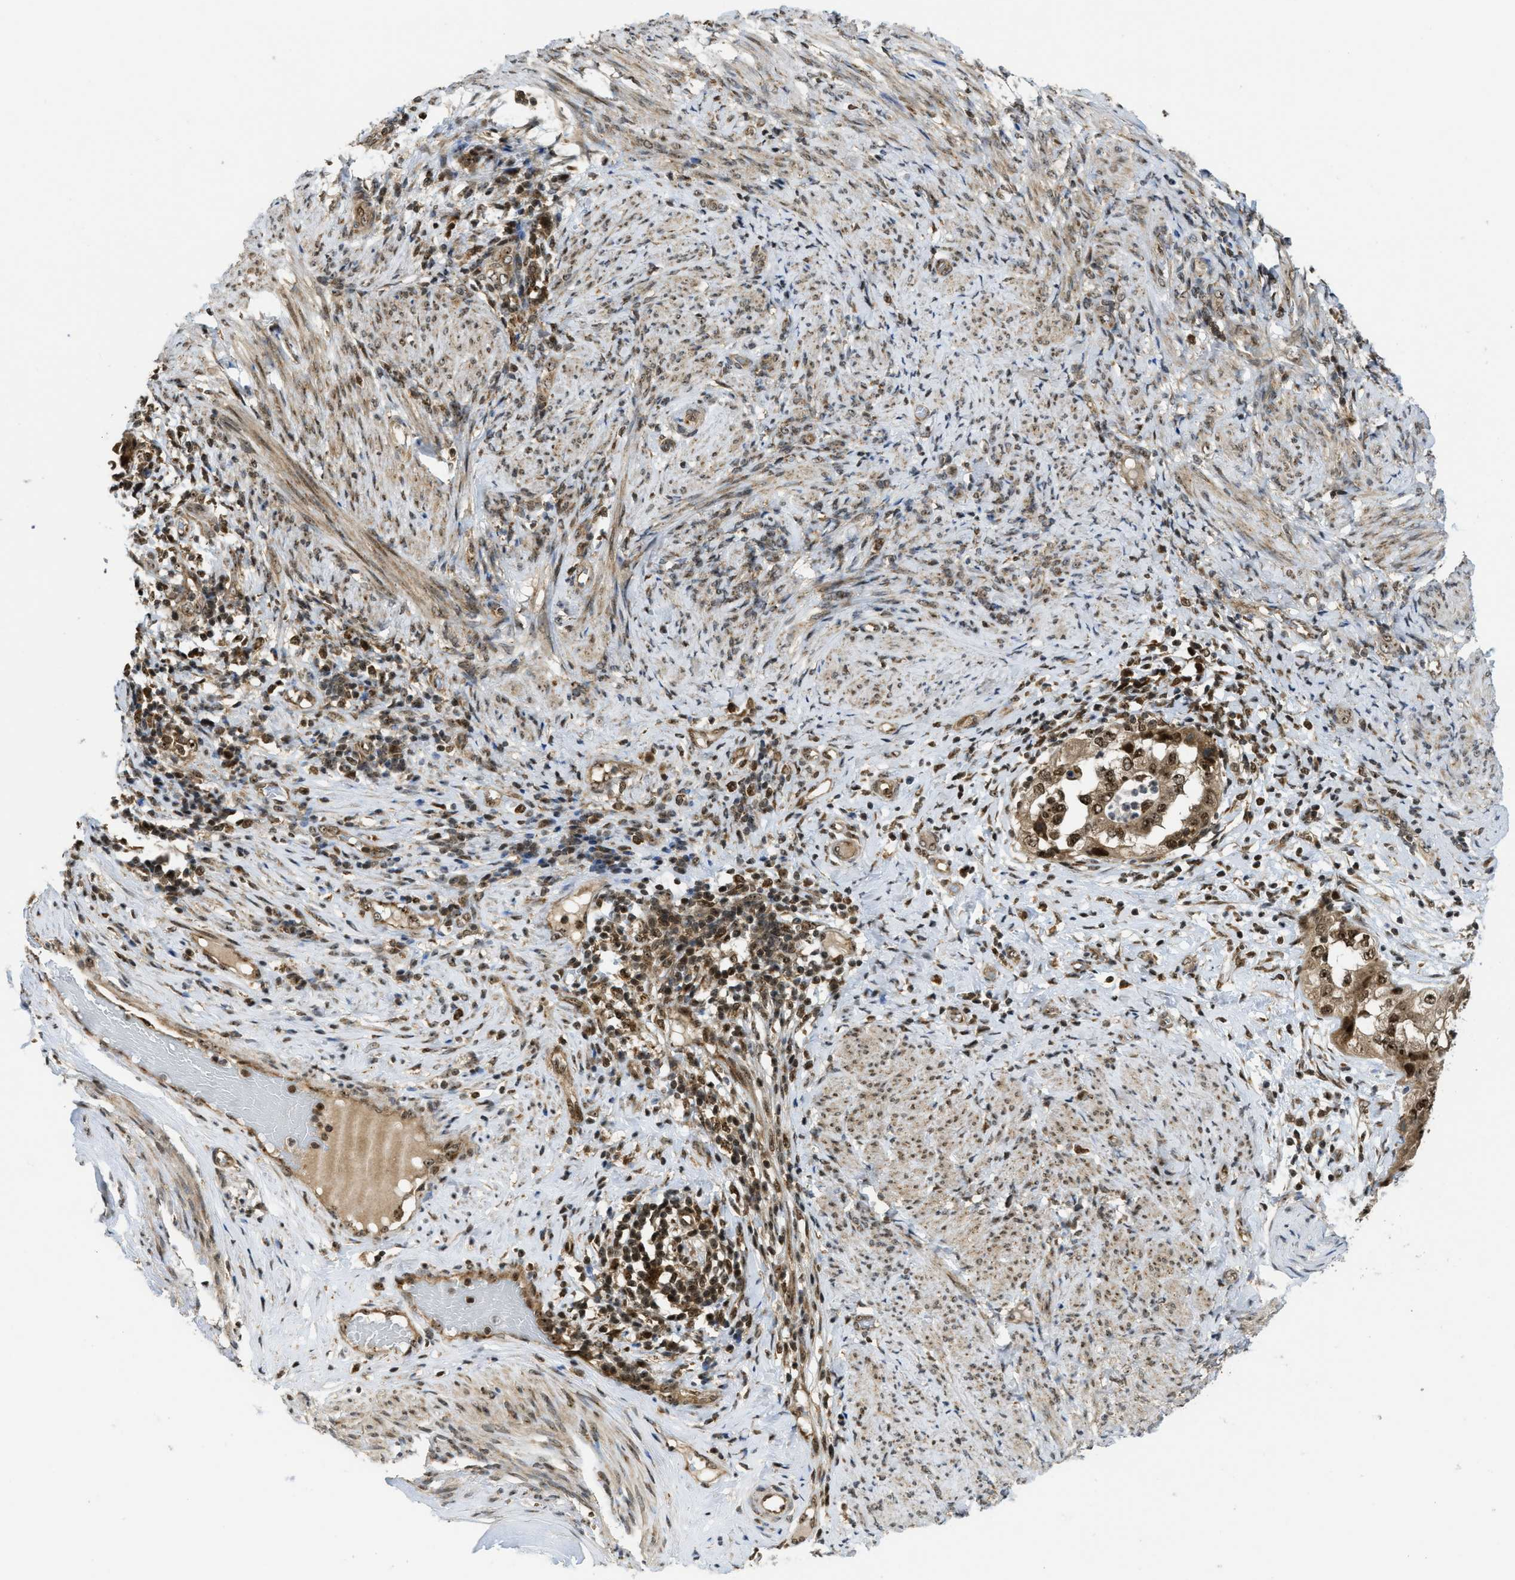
{"staining": {"intensity": "moderate", "quantity": ">75%", "location": "cytoplasmic/membranous,nuclear"}, "tissue": "endometrial cancer", "cell_type": "Tumor cells", "image_type": "cancer", "snomed": [{"axis": "morphology", "description": "Adenocarcinoma, NOS"}, {"axis": "topography", "description": "Endometrium"}], "caption": "High-magnification brightfield microscopy of endometrial adenocarcinoma stained with DAB (3,3'-diaminobenzidine) (brown) and counterstained with hematoxylin (blue). tumor cells exhibit moderate cytoplasmic/membranous and nuclear positivity is present in about>75% of cells.", "gene": "TACC1", "patient": {"sex": "female", "age": 85}}